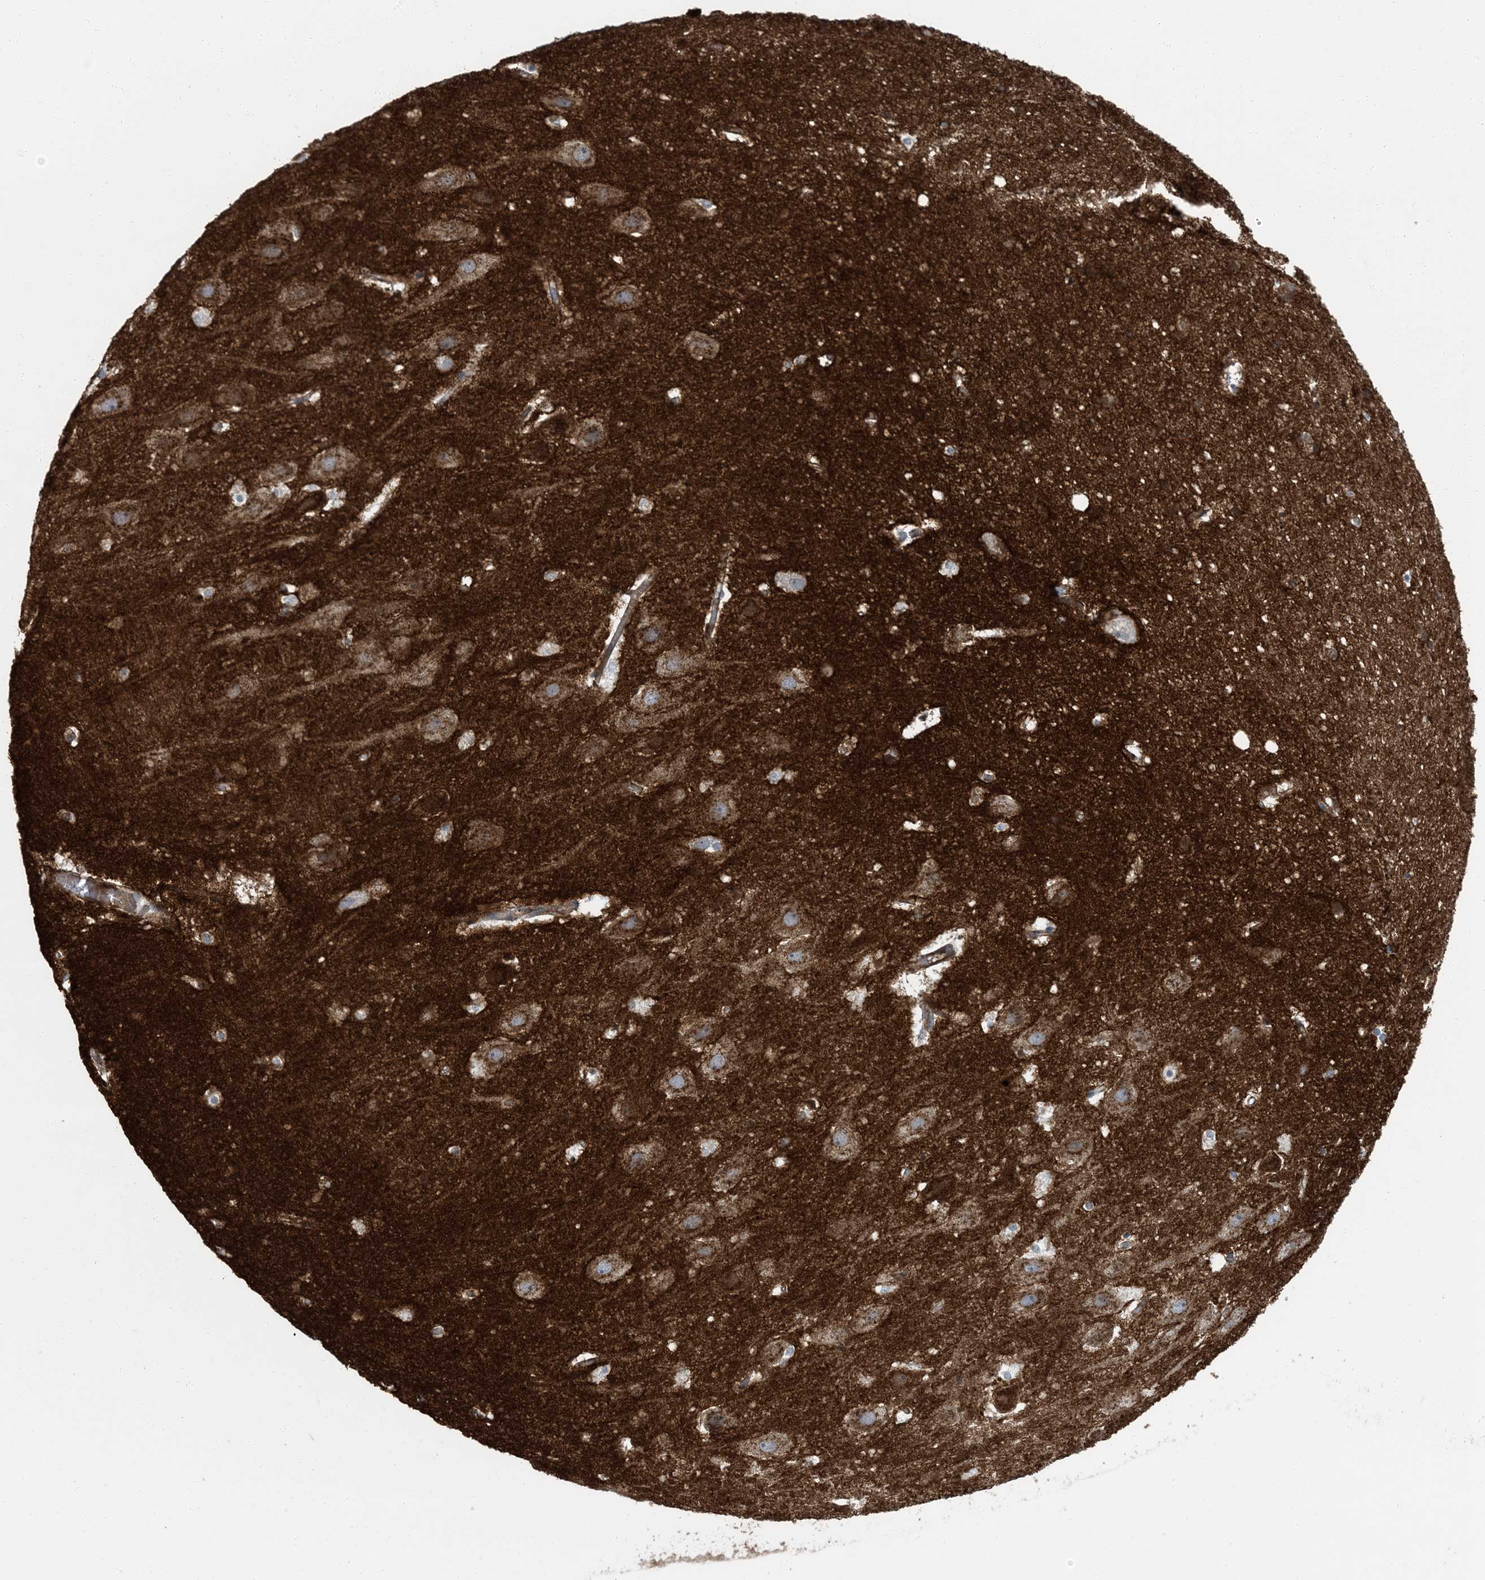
{"staining": {"intensity": "weak", "quantity": ">75%", "location": "cytoplasmic/membranous"}, "tissue": "hippocampus", "cell_type": "Glial cells", "image_type": "normal", "snomed": [{"axis": "morphology", "description": "Normal tissue, NOS"}, {"axis": "topography", "description": "Hippocampus"}], "caption": "Immunohistochemistry (DAB) staining of unremarkable human hippocampus demonstrates weak cytoplasmic/membranous protein positivity in about >75% of glial cells.", "gene": "EPHA4", "patient": {"sex": "female", "age": 52}}